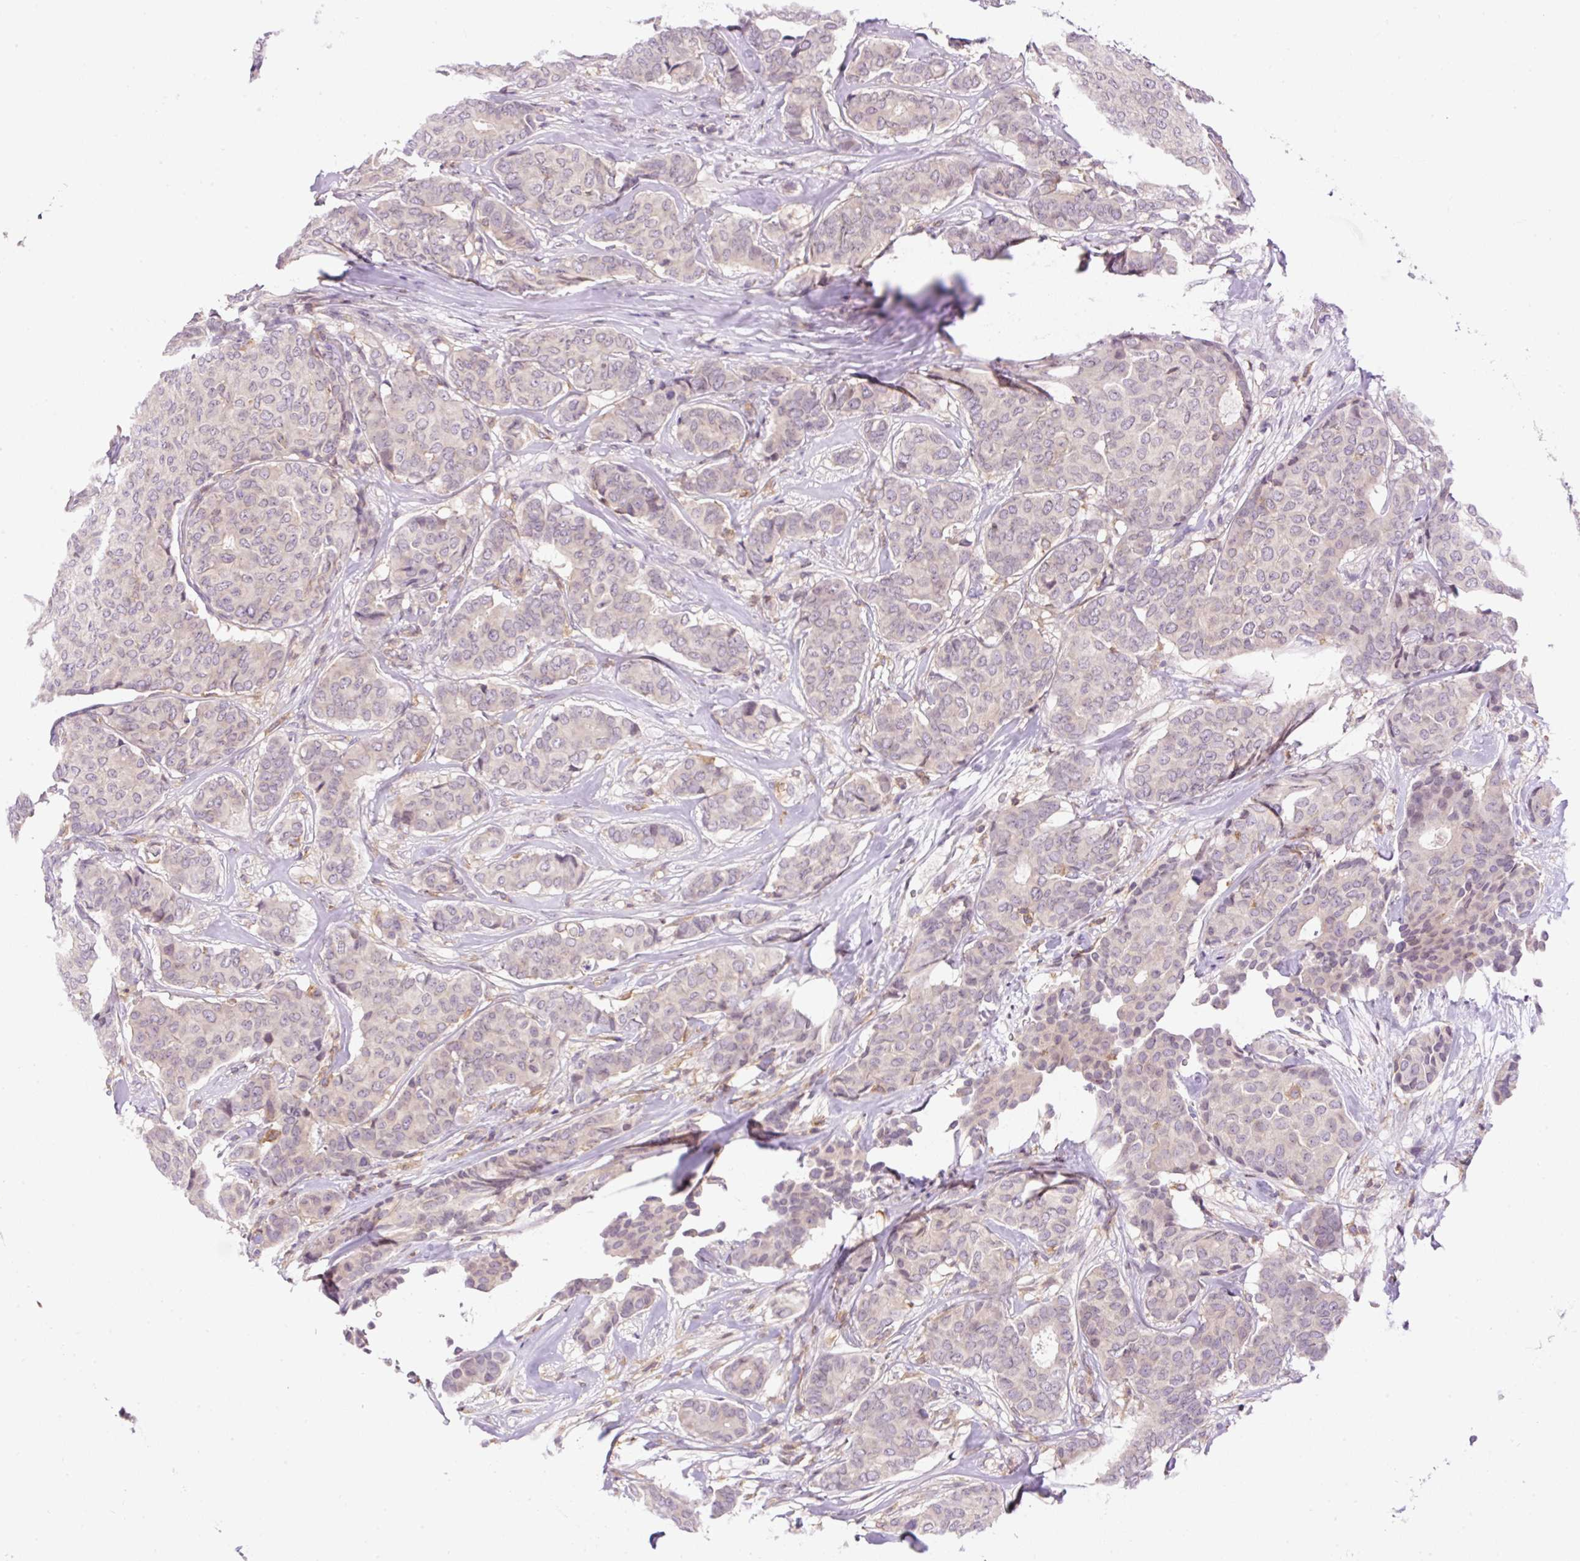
{"staining": {"intensity": "weak", "quantity": "<25%", "location": "cytoplasmic/membranous"}, "tissue": "breast cancer", "cell_type": "Tumor cells", "image_type": "cancer", "snomed": [{"axis": "morphology", "description": "Duct carcinoma"}, {"axis": "topography", "description": "Breast"}], "caption": "Tumor cells are negative for brown protein staining in breast cancer (invasive ductal carcinoma).", "gene": "CARD11", "patient": {"sex": "female", "age": 75}}